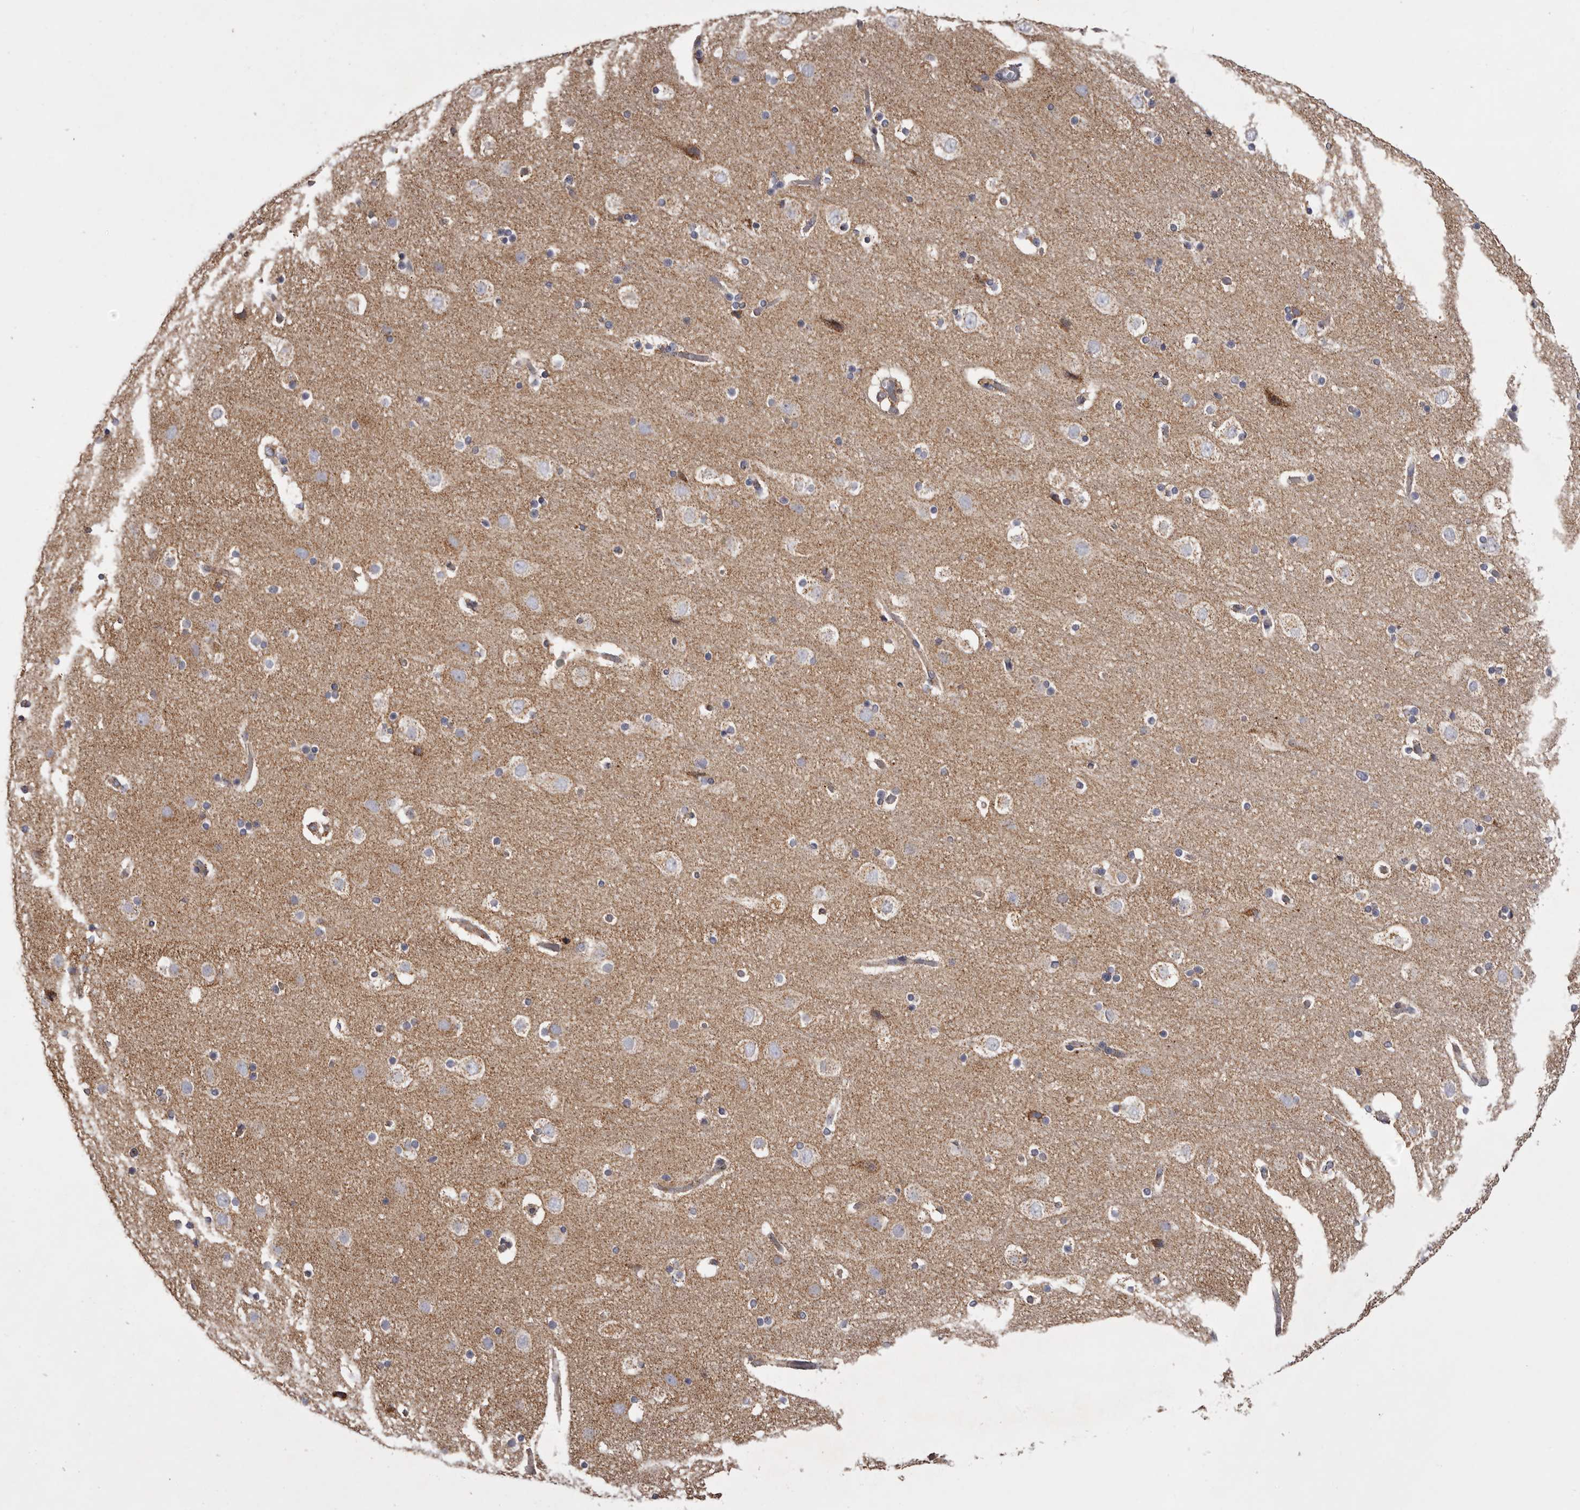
{"staining": {"intensity": "weak", "quantity": "25%-75%", "location": "cytoplasmic/membranous"}, "tissue": "cerebral cortex", "cell_type": "Endothelial cells", "image_type": "normal", "snomed": [{"axis": "morphology", "description": "Normal tissue, NOS"}, {"axis": "topography", "description": "Cerebral cortex"}], "caption": "A low amount of weak cytoplasmic/membranous positivity is seen in approximately 25%-75% of endothelial cells in unremarkable cerebral cortex. Using DAB (3,3'-diaminobenzidine) (brown) and hematoxylin (blue) stains, captured at high magnification using brightfield microscopy.", "gene": "MECR", "patient": {"sex": "male", "age": 57}}